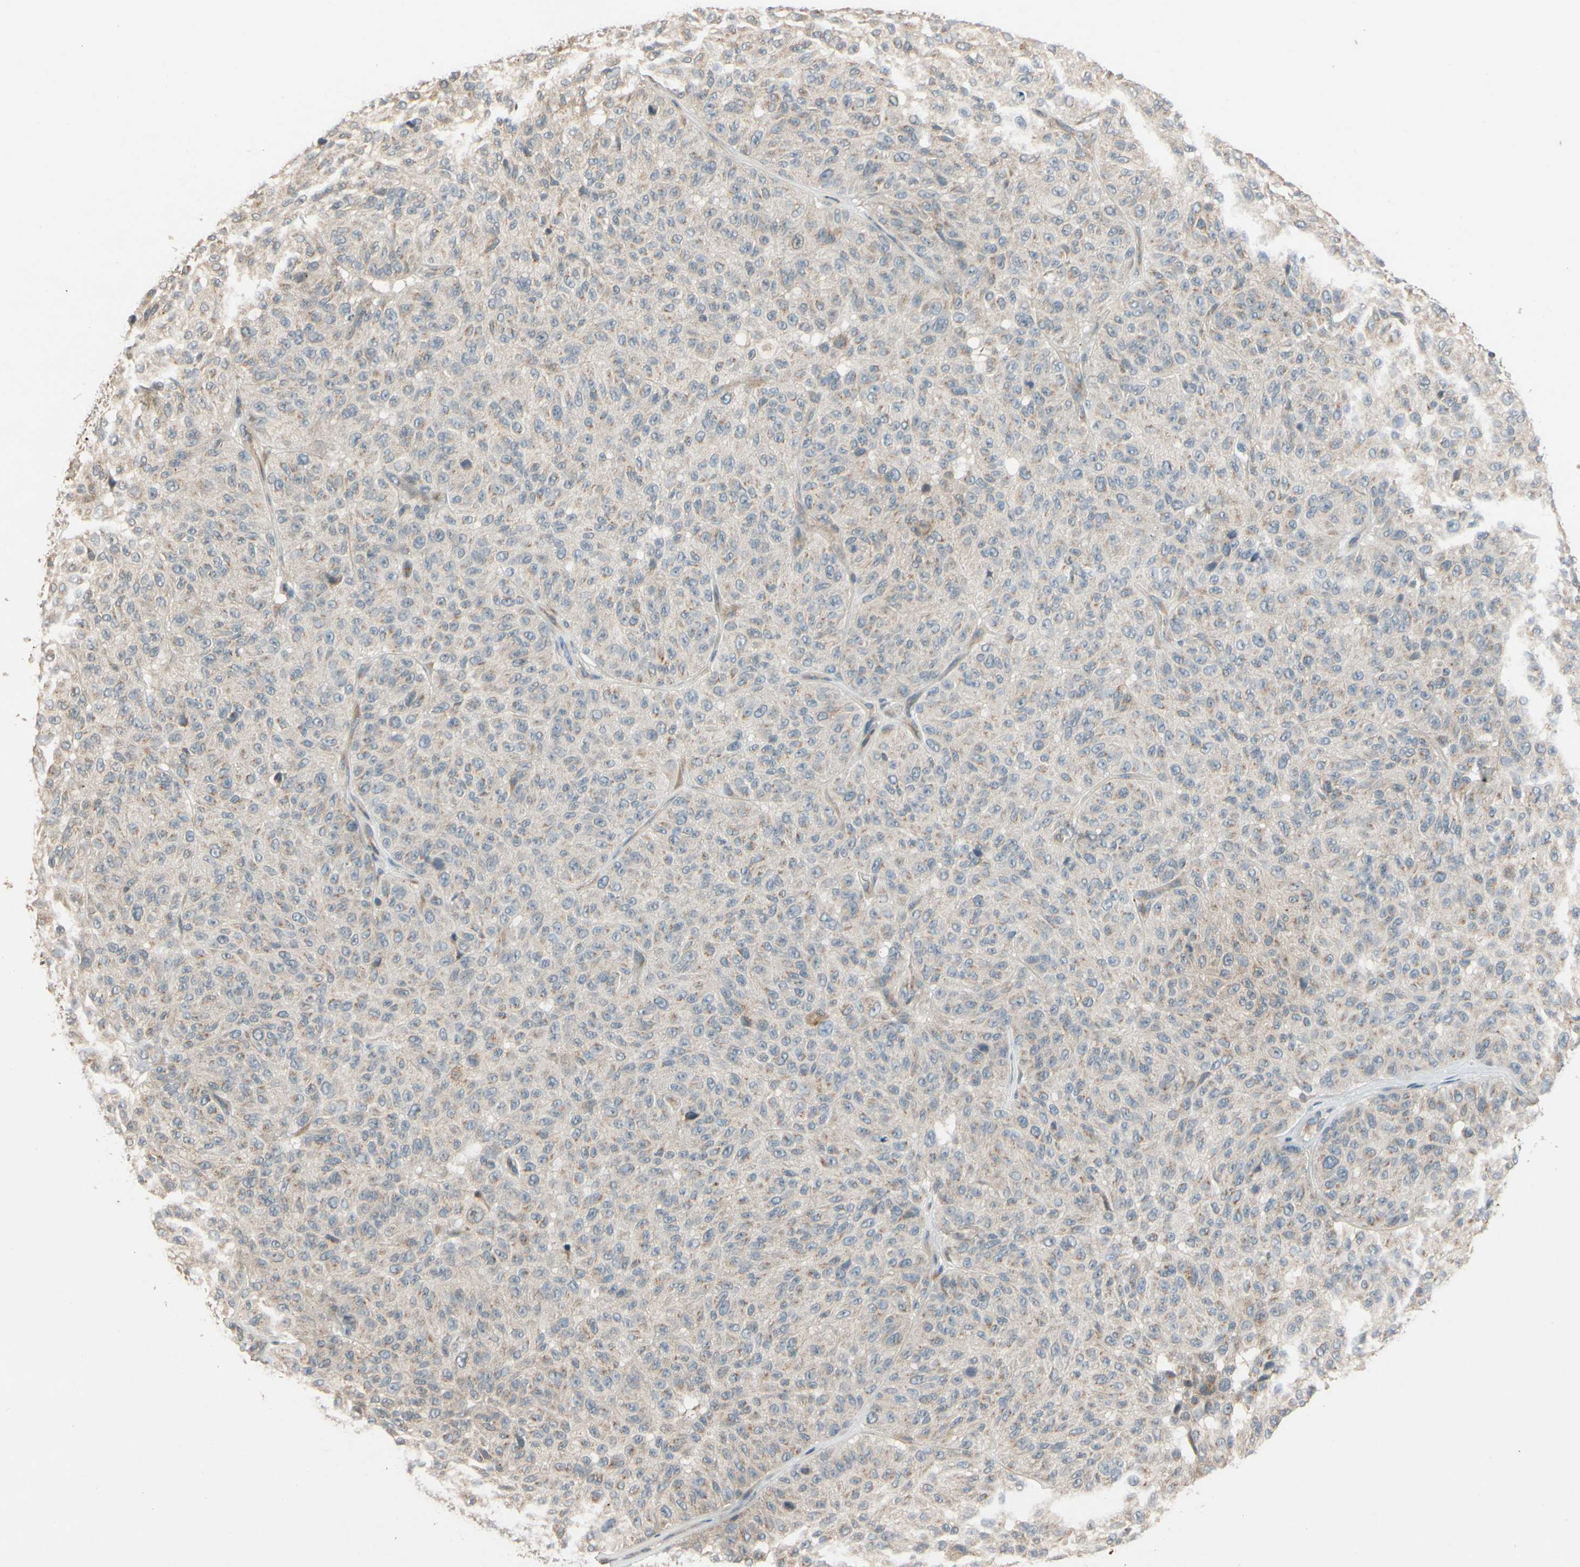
{"staining": {"intensity": "weak", "quantity": ">75%", "location": "cytoplasmic/membranous"}, "tissue": "melanoma", "cell_type": "Tumor cells", "image_type": "cancer", "snomed": [{"axis": "morphology", "description": "Malignant melanoma, NOS"}, {"axis": "topography", "description": "Skin"}], "caption": "There is low levels of weak cytoplasmic/membranous staining in tumor cells of malignant melanoma, as demonstrated by immunohistochemical staining (brown color).", "gene": "ATP2C1", "patient": {"sex": "female", "age": 46}}